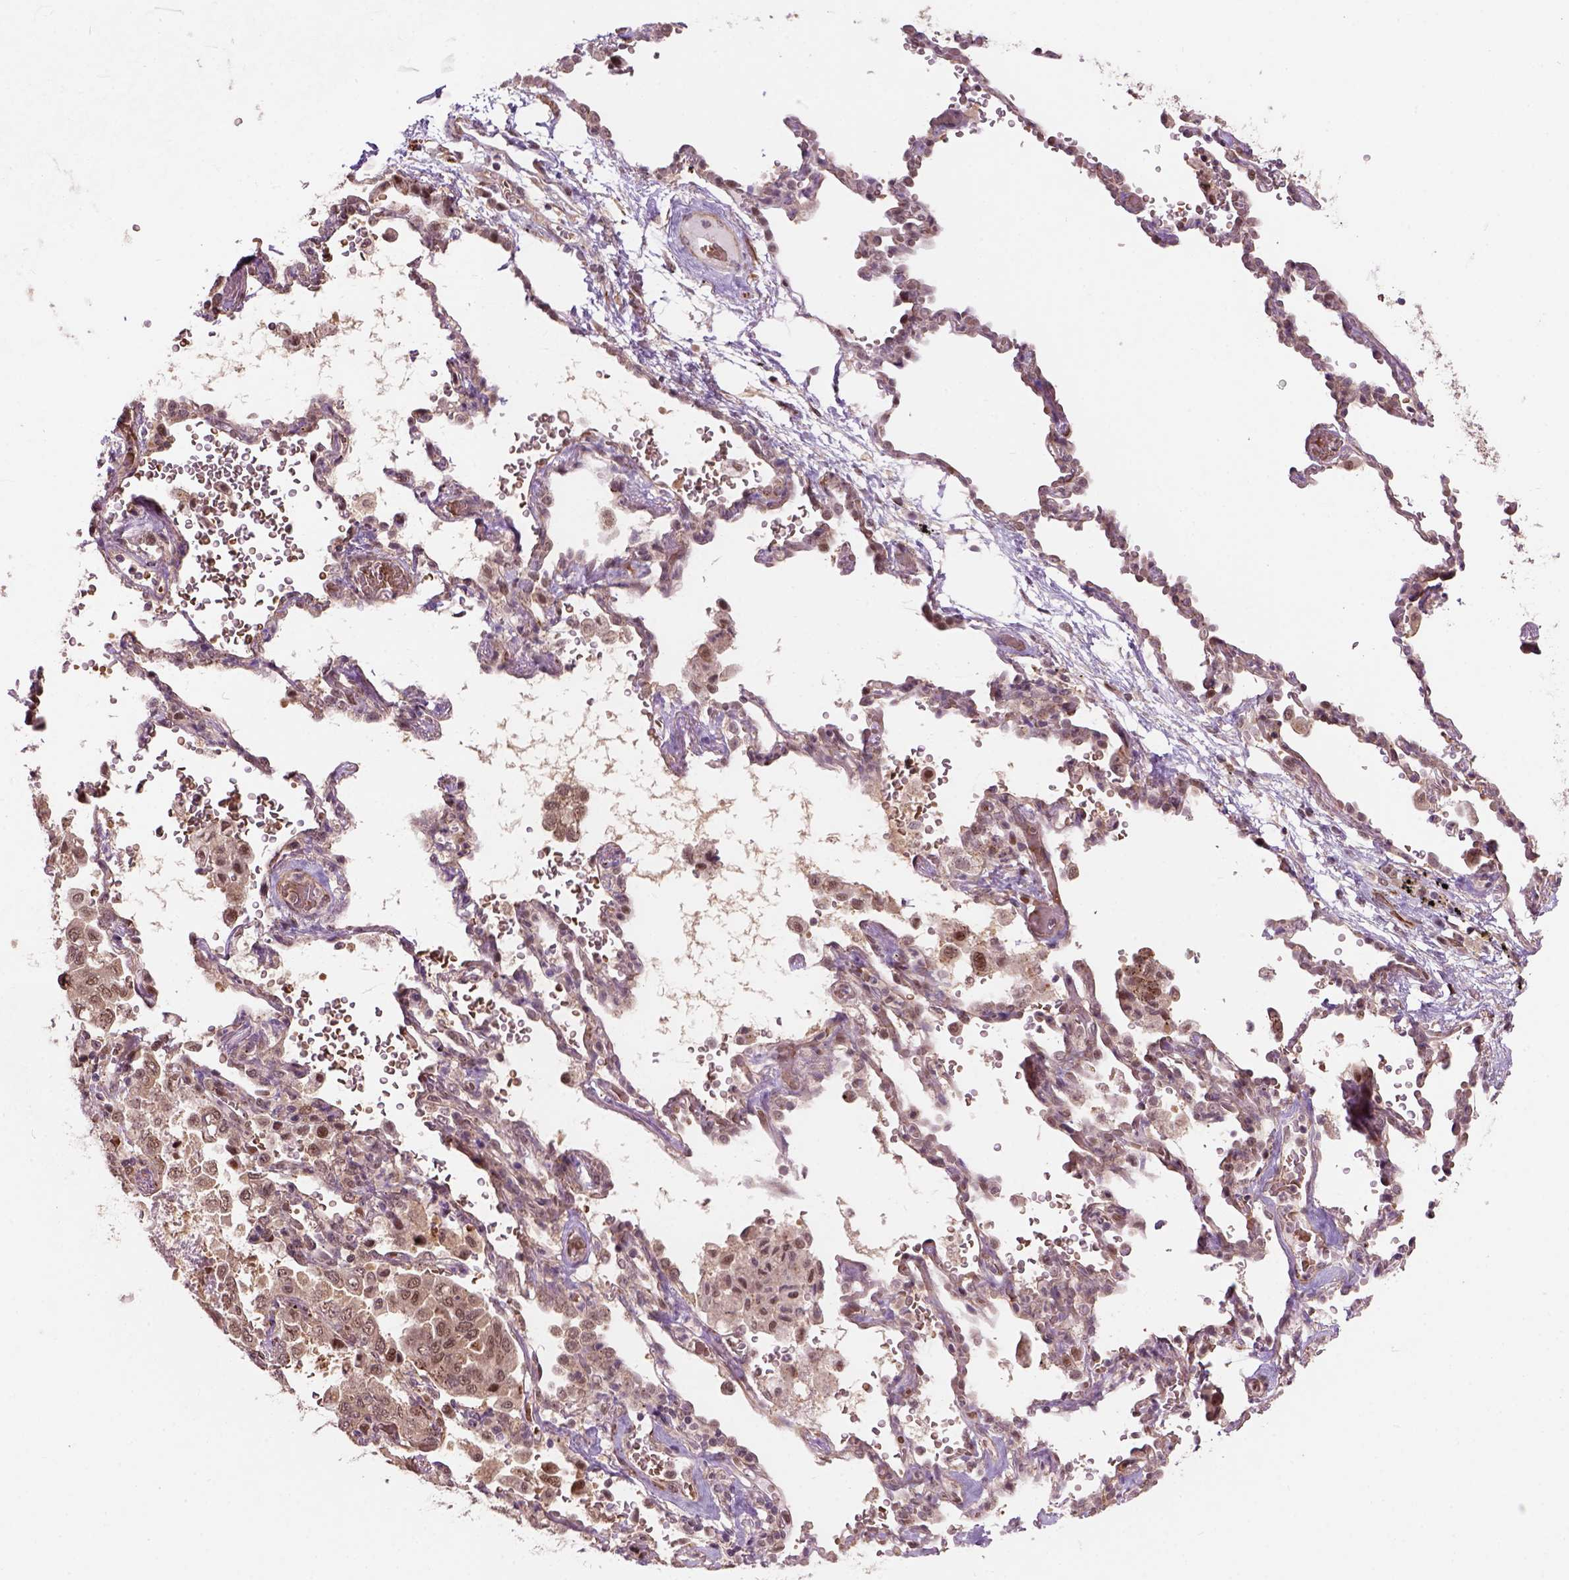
{"staining": {"intensity": "moderate", "quantity": "<25%", "location": "cytoplasmic/membranous,nuclear"}, "tissue": "lung cancer", "cell_type": "Tumor cells", "image_type": "cancer", "snomed": [{"axis": "morphology", "description": "Aneuploidy"}, {"axis": "morphology", "description": "Adenocarcinoma, NOS"}, {"axis": "morphology", "description": "Adenocarcinoma, metastatic, NOS"}, {"axis": "topography", "description": "Lymph node"}, {"axis": "topography", "description": "Lung"}], "caption": "Lung adenocarcinoma stained with a brown dye exhibits moderate cytoplasmic/membranous and nuclear positive positivity in about <25% of tumor cells.", "gene": "PSMD11", "patient": {"sex": "female", "age": 48}}